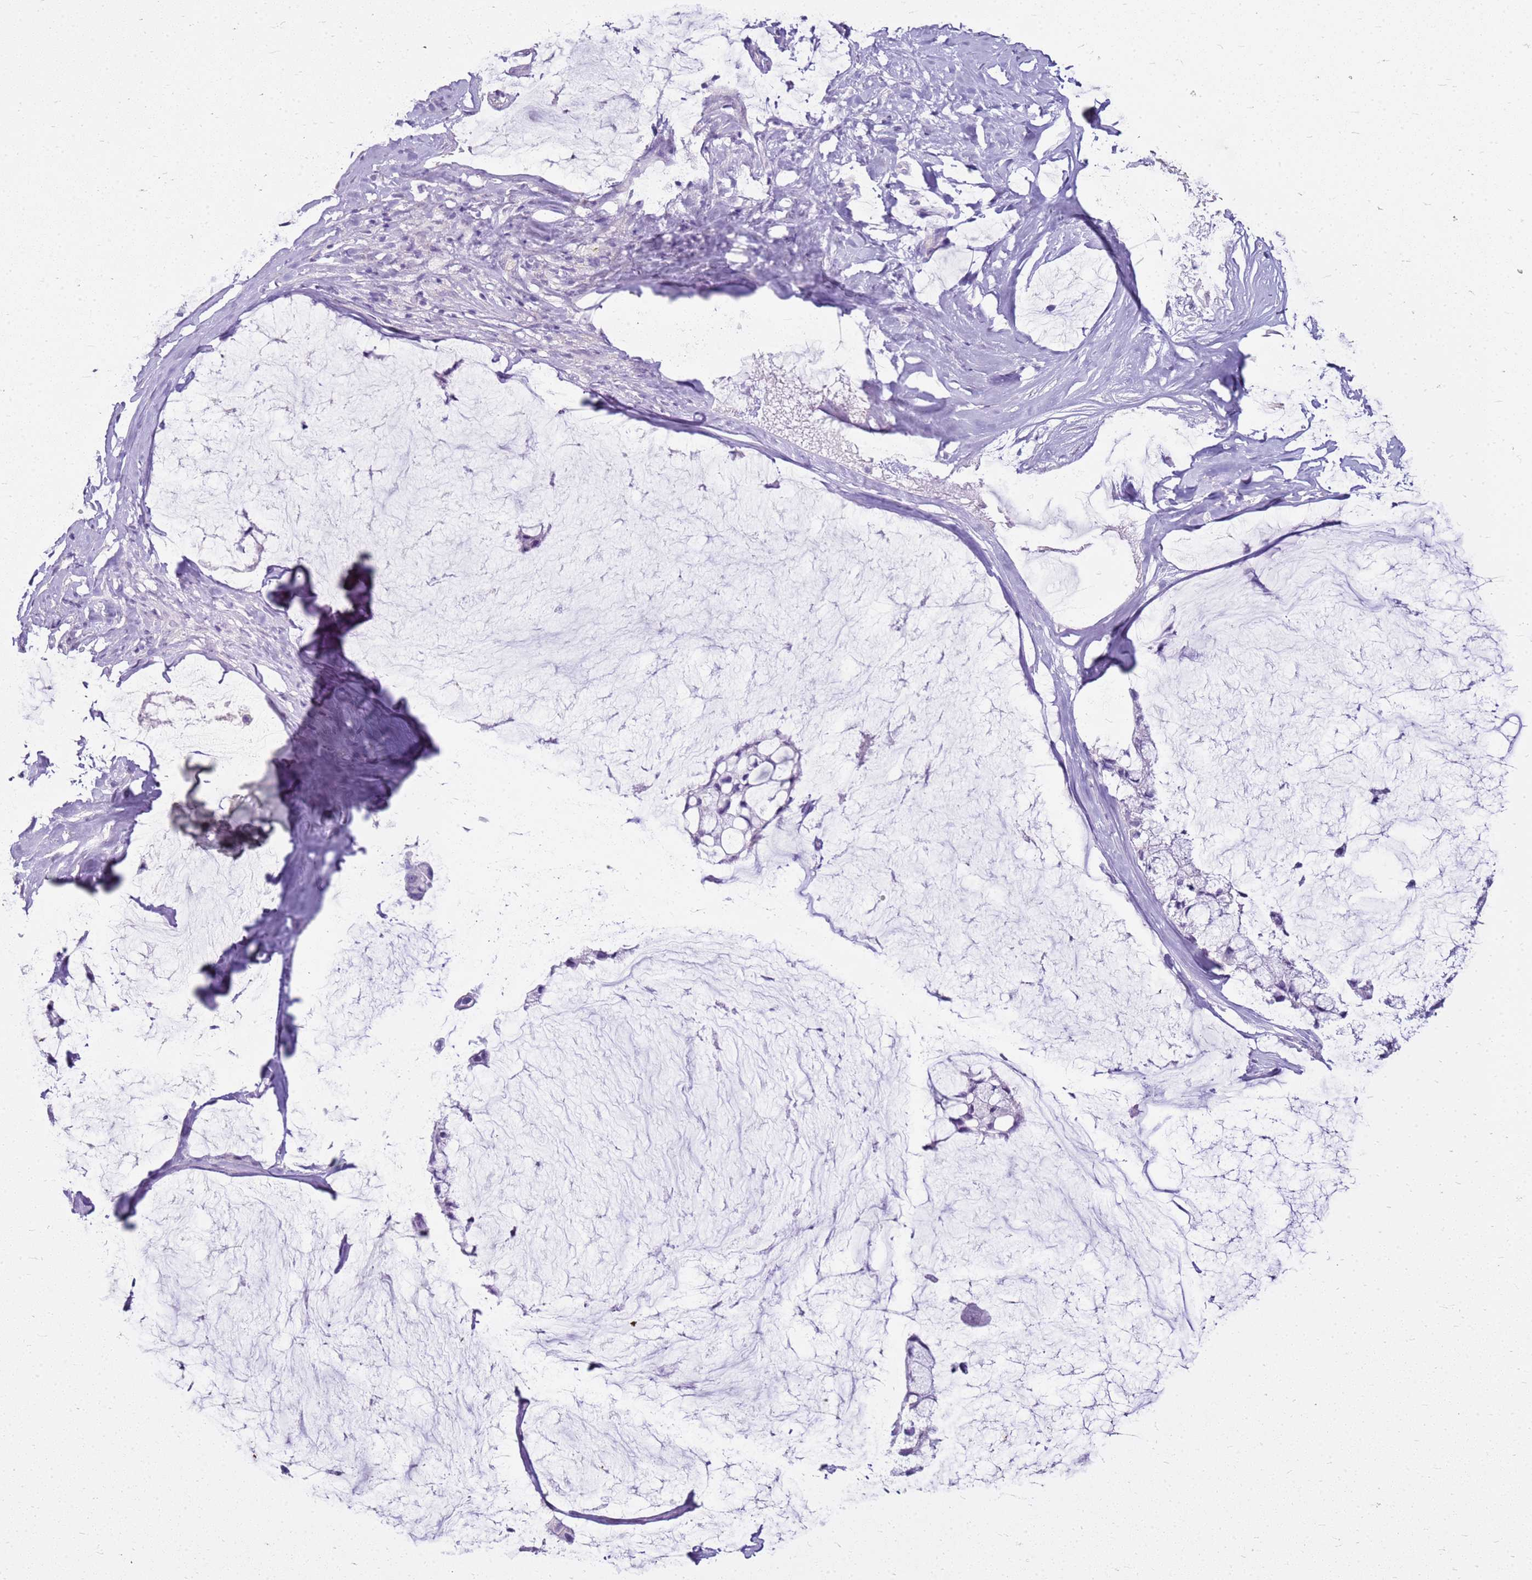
{"staining": {"intensity": "negative", "quantity": "none", "location": "none"}, "tissue": "ovarian cancer", "cell_type": "Tumor cells", "image_type": "cancer", "snomed": [{"axis": "morphology", "description": "Cystadenocarcinoma, mucinous, NOS"}, {"axis": "topography", "description": "Ovary"}], "caption": "Immunohistochemistry (IHC) photomicrograph of mucinous cystadenocarcinoma (ovarian) stained for a protein (brown), which reveals no staining in tumor cells. Brightfield microscopy of immunohistochemistry stained with DAB (3,3'-diaminobenzidine) (brown) and hematoxylin (blue), captured at high magnification.", "gene": "SULT1E1", "patient": {"sex": "female", "age": 39}}